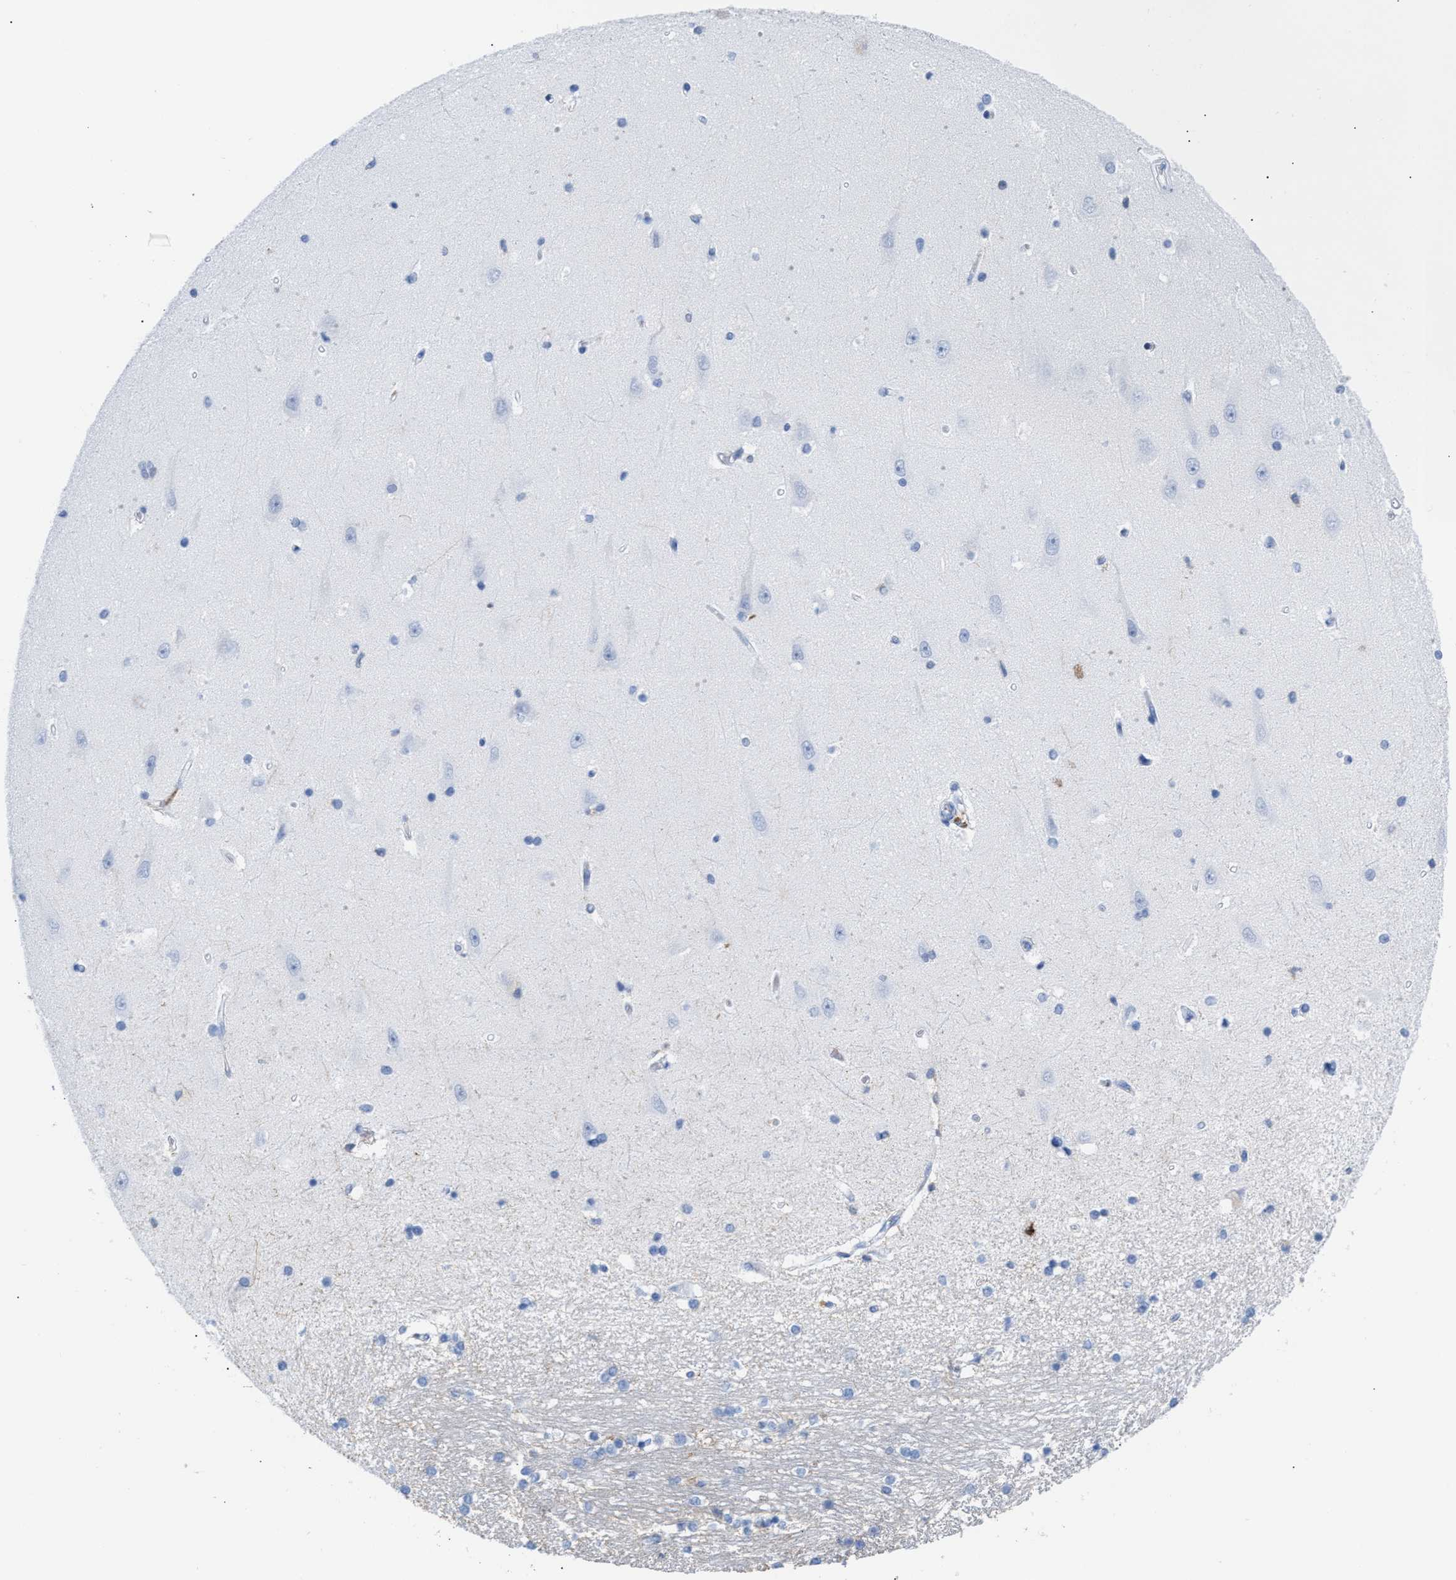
{"staining": {"intensity": "negative", "quantity": "none", "location": "none"}, "tissue": "hippocampus", "cell_type": "Glial cells", "image_type": "normal", "snomed": [{"axis": "morphology", "description": "Normal tissue, NOS"}, {"axis": "topography", "description": "Hippocampus"}], "caption": "DAB immunohistochemical staining of normal human hippocampus reveals no significant expression in glial cells. (Brightfield microscopy of DAB (3,3'-diaminobenzidine) immunohistochemistry at high magnification).", "gene": "LCP1", "patient": {"sex": "male", "age": 45}}